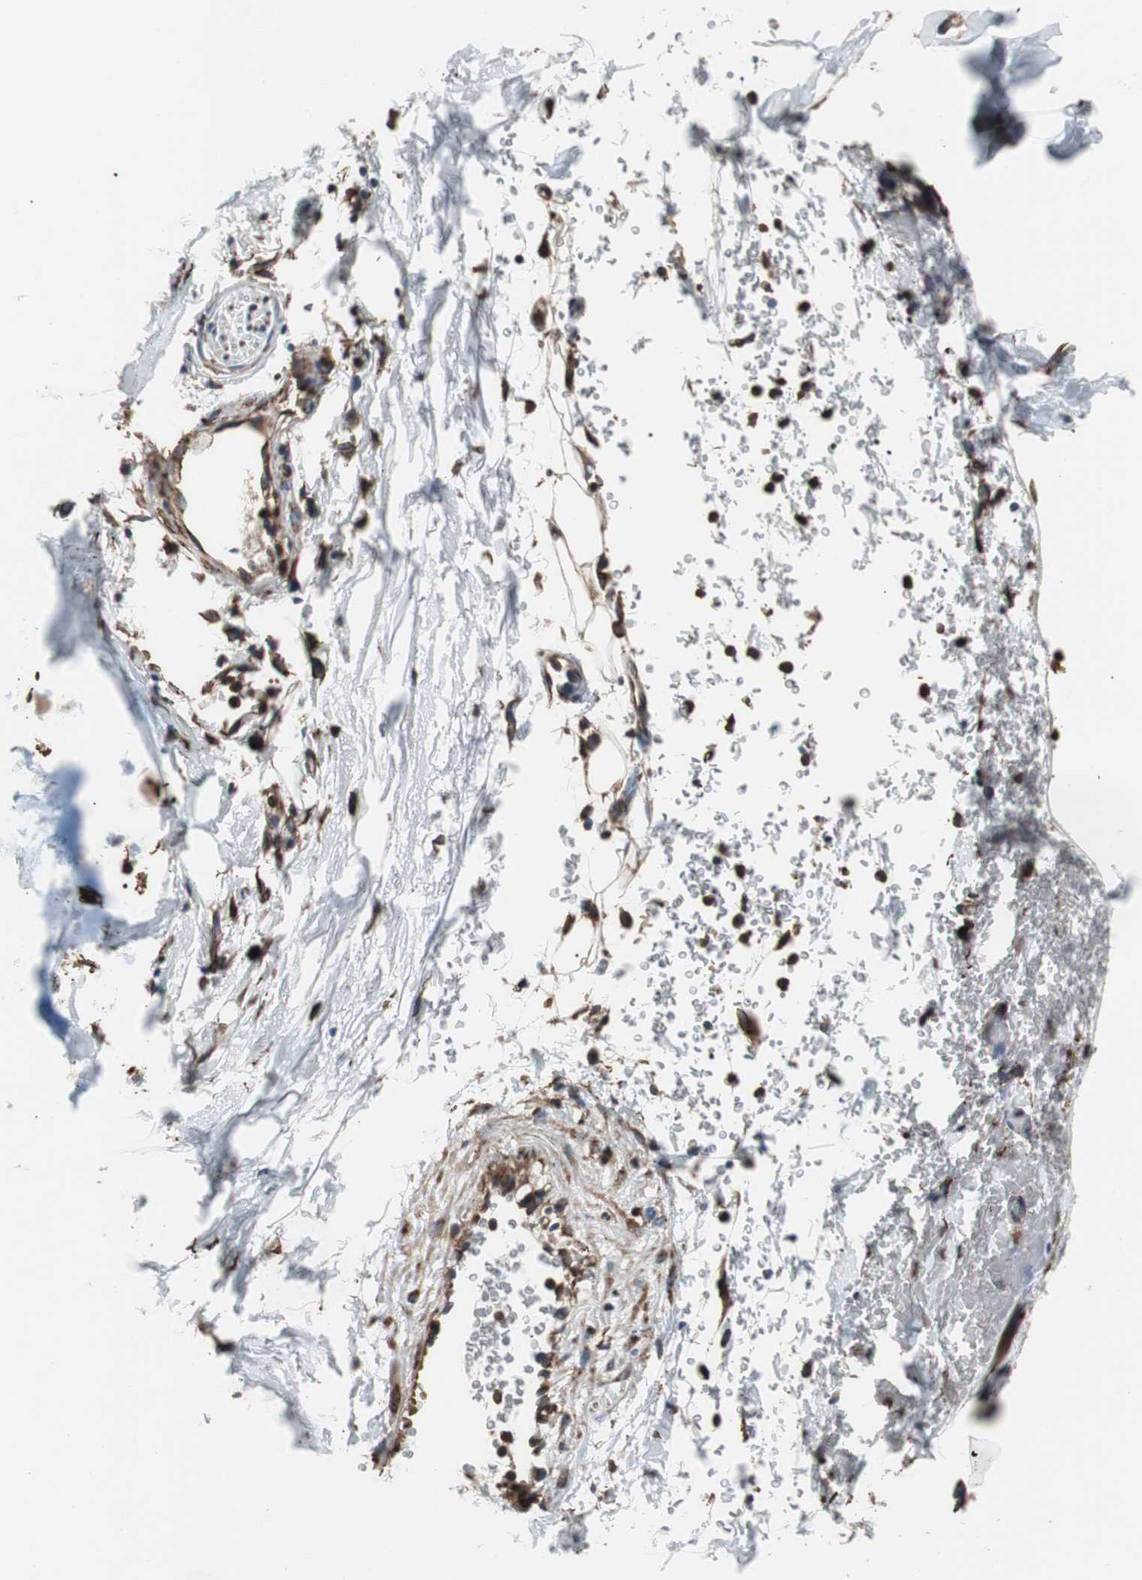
{"staining": {"intensity": "weak", "quantity": ">75%", "location": "cytoplasmic/membranous,nuclear"}, "tissue": "adipose tissue", "cell_type": "Adipocytes", "image_type": "normal", "snomed": [{"axis": "morphology", "description": "Normal tissue, NOS"}, {"axis": "topography", "description": "Cartilage tissue"}, {"axis": "topography", "description": "Bronchus"}], "caption": "Immunohistochemical staining of unremarkable adipose tissue exhibits >75% levels of weak cytoplasmic/membranous,nuclear protein staining in approximately >75% of adipocytes.", "gene": "CALU", "patient": {"sex": "female", "age": 73}}